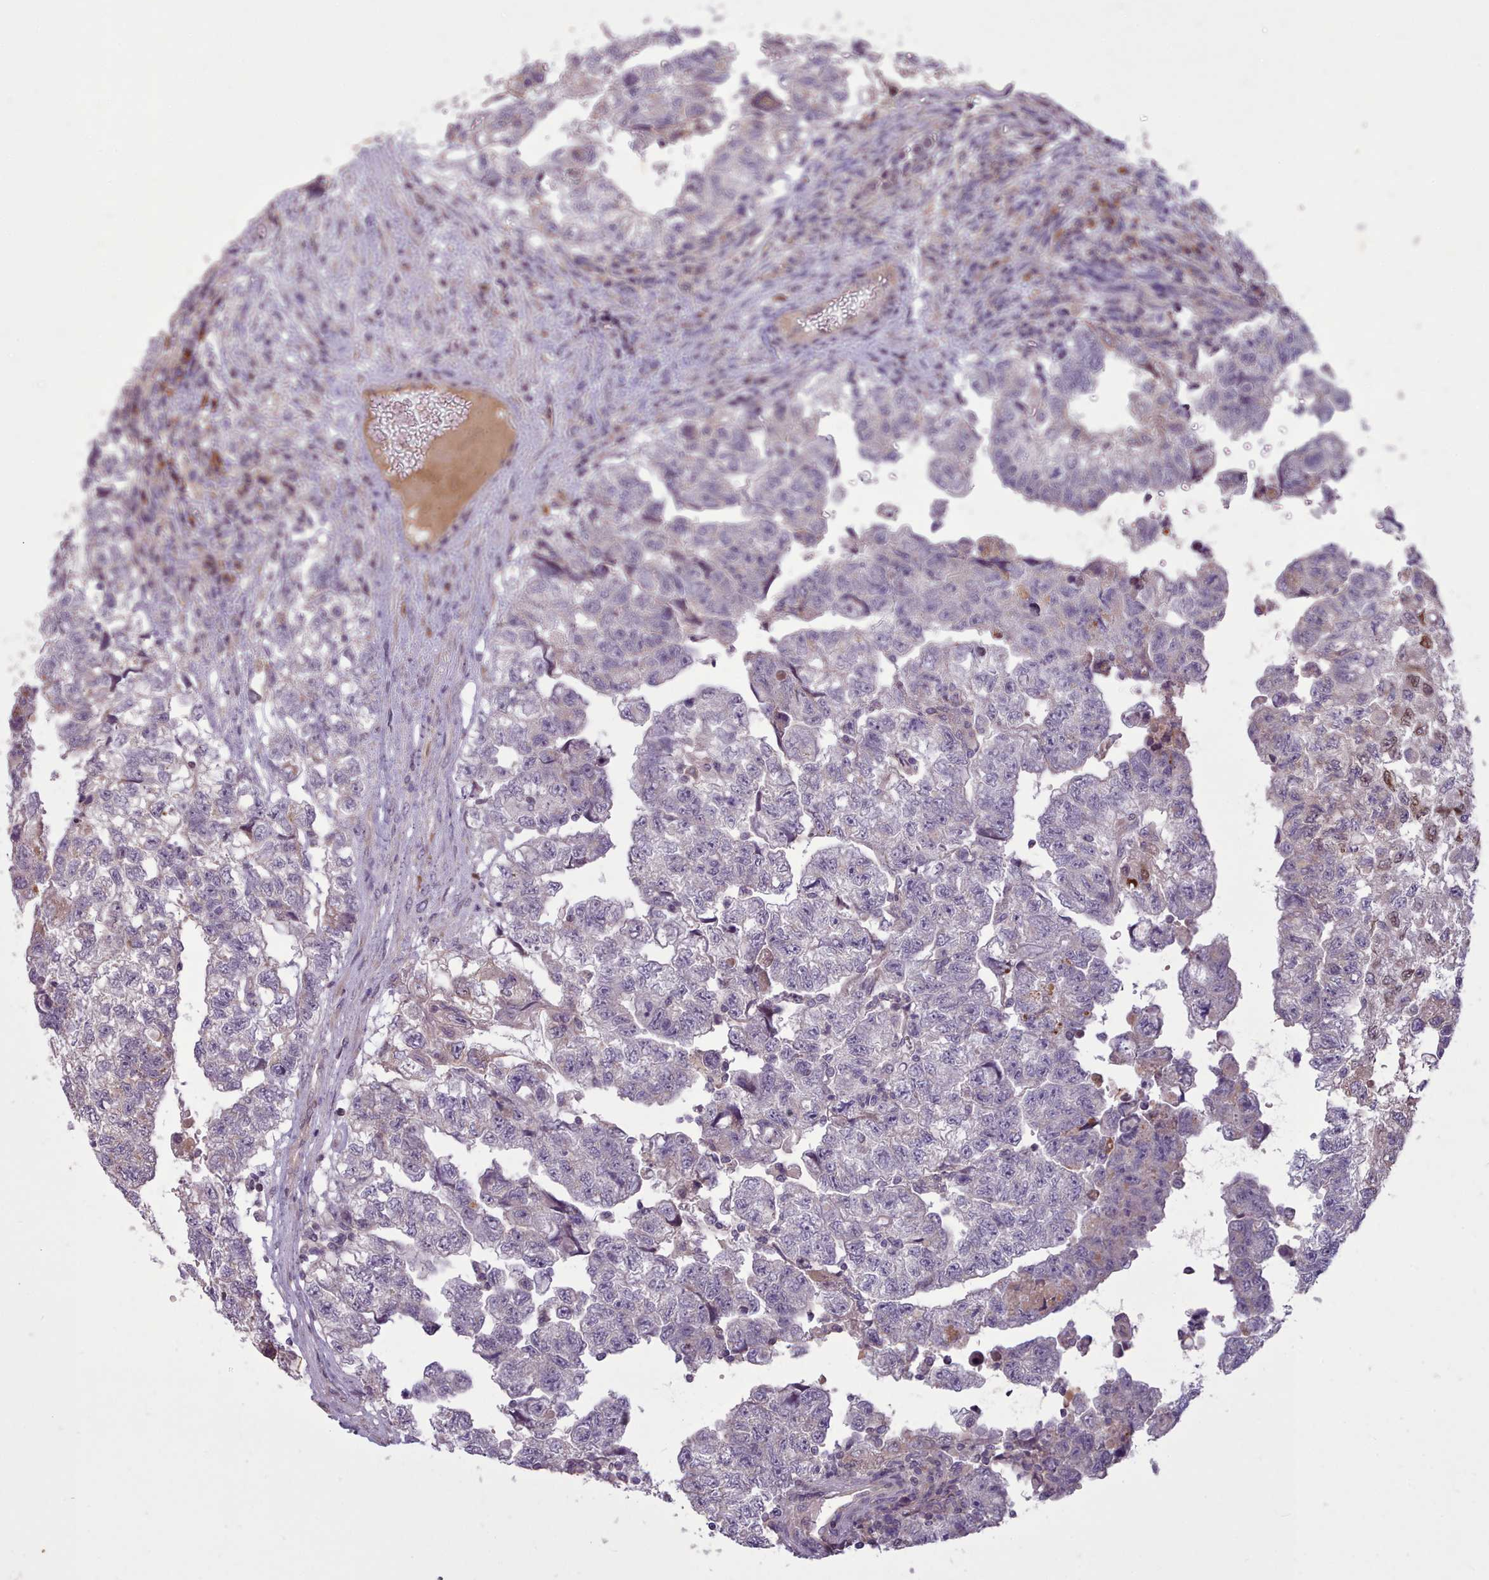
{"staining": {"intensity": "negative", "quantity": "none", "location": "none"}, "tissue": "testis cancer", "cell_type": "Tumor cells", "image_type": "cancer", "snomed": [{"axis": "morphology", "description": "Carcinoma, Embryonal, NOS"}, {"axis": "topography", "description": "Testis"}], "caption": "IHC photomicrograph of human testis cancer stained for a protein (brown), which demonstrates no staining in tumor cells. Brightfield microscopy of IHC stained with DAB (3,3'-diaminobenzidine) (brown) and hematoxylin (blue), captured at high magnification.", "gene": "NMRK1", "patient": {"sex": "male", "age": 36}}